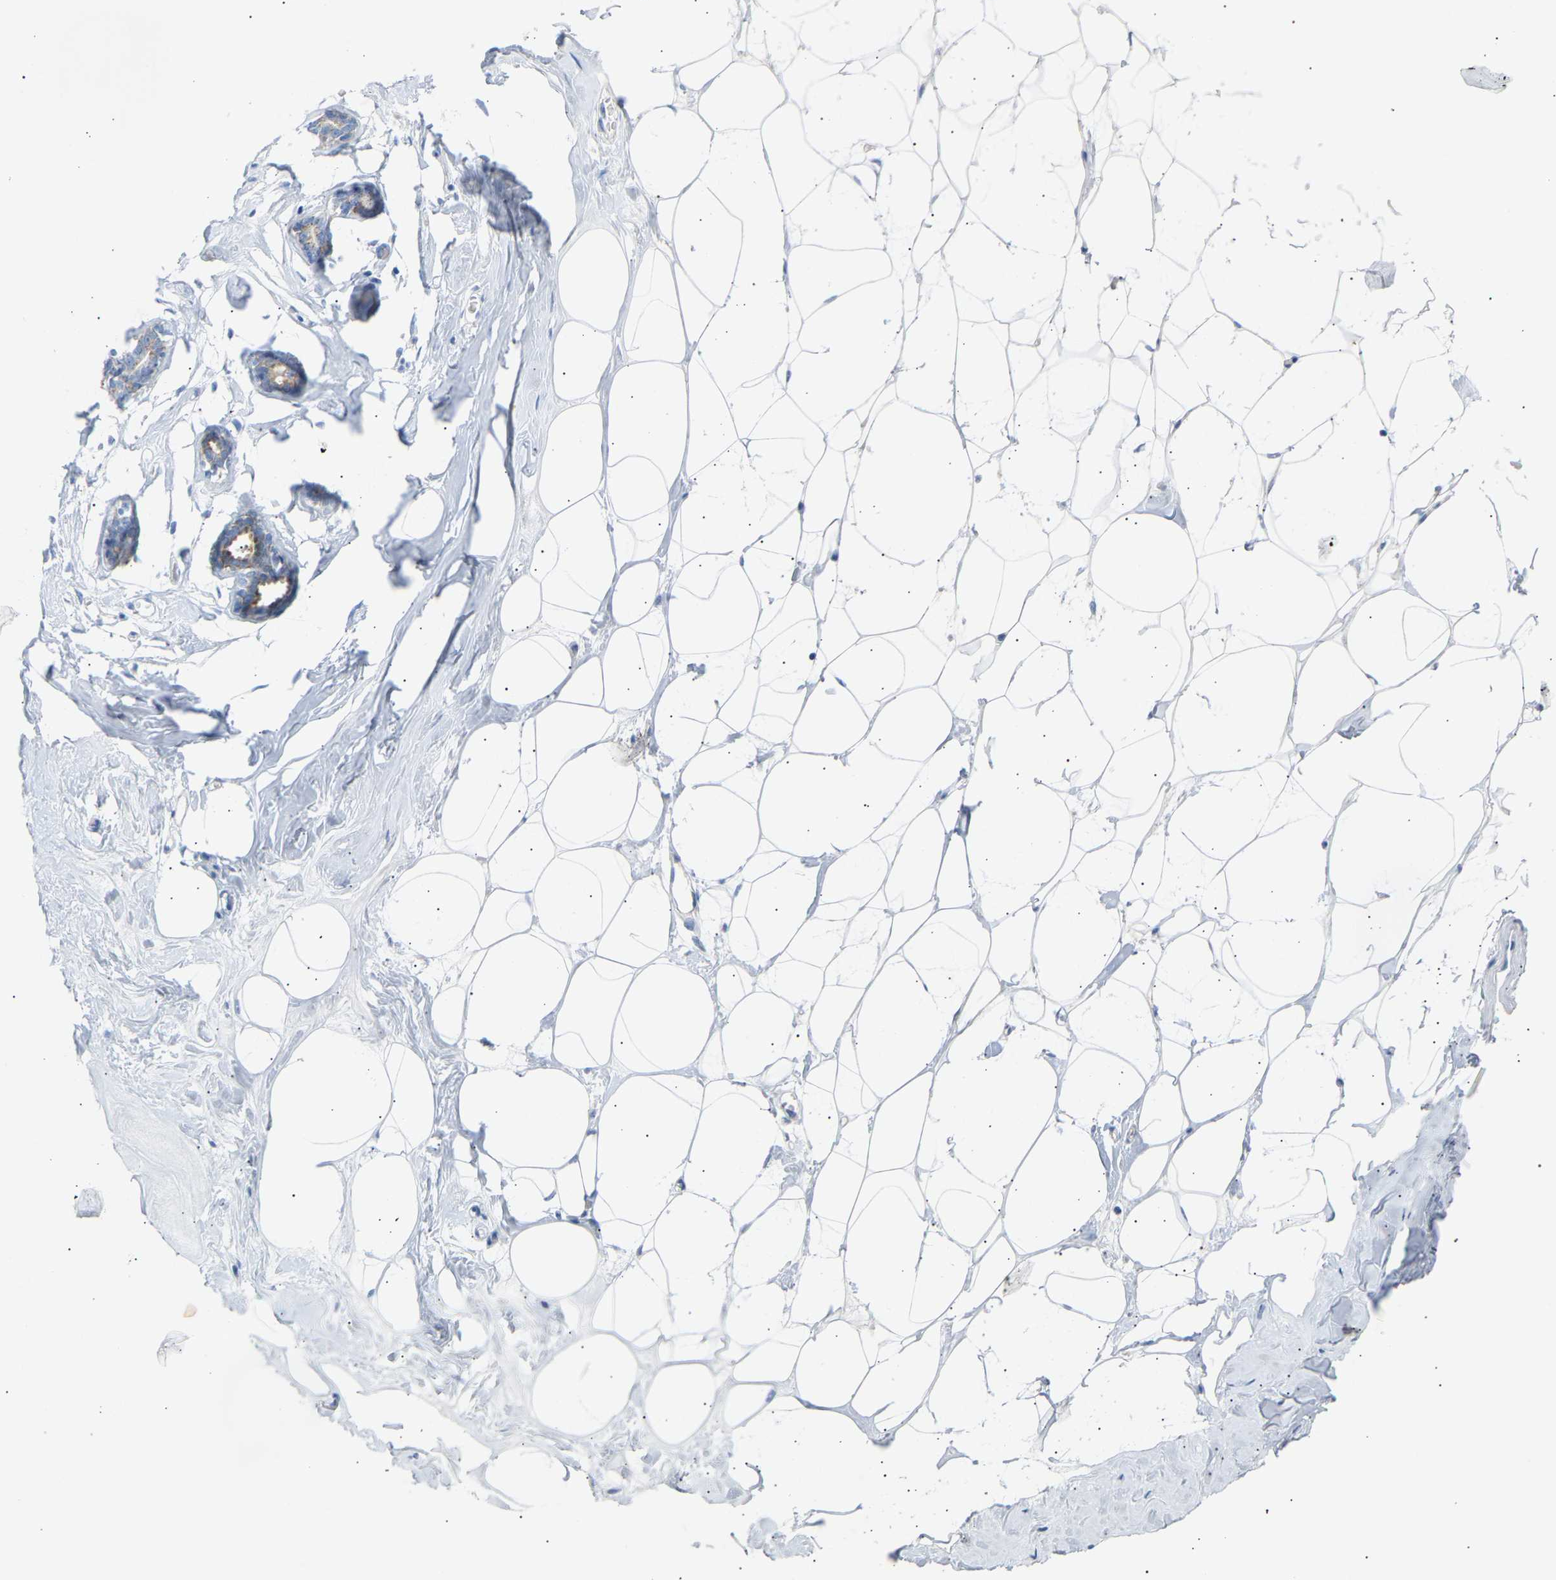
{"staining": {"intensity": "negative", "quantity": "none", "location": "none"}, "tissue": "adipose tissue", "cell_type": "Adipocytes", "image_type": "normal", "snomed": [{"axis": "morphology", "description": "Normal tissue, NOS"}, {"axis": "morphology", "description": "Fibrosis, NOS"}, {"axis": "topography", "description": "Breast"}, {"axis": "topography", "description": "Adipose tissue"}], "caption": "Histopathology image shows no significant protein expression in adipocytes of normal adipose tissue. (Immunohistochemistry (ihc), brightfield microscopy, high magnification).", "gene": "PEX1", "patient": {"sex": "female", "age": 39}}